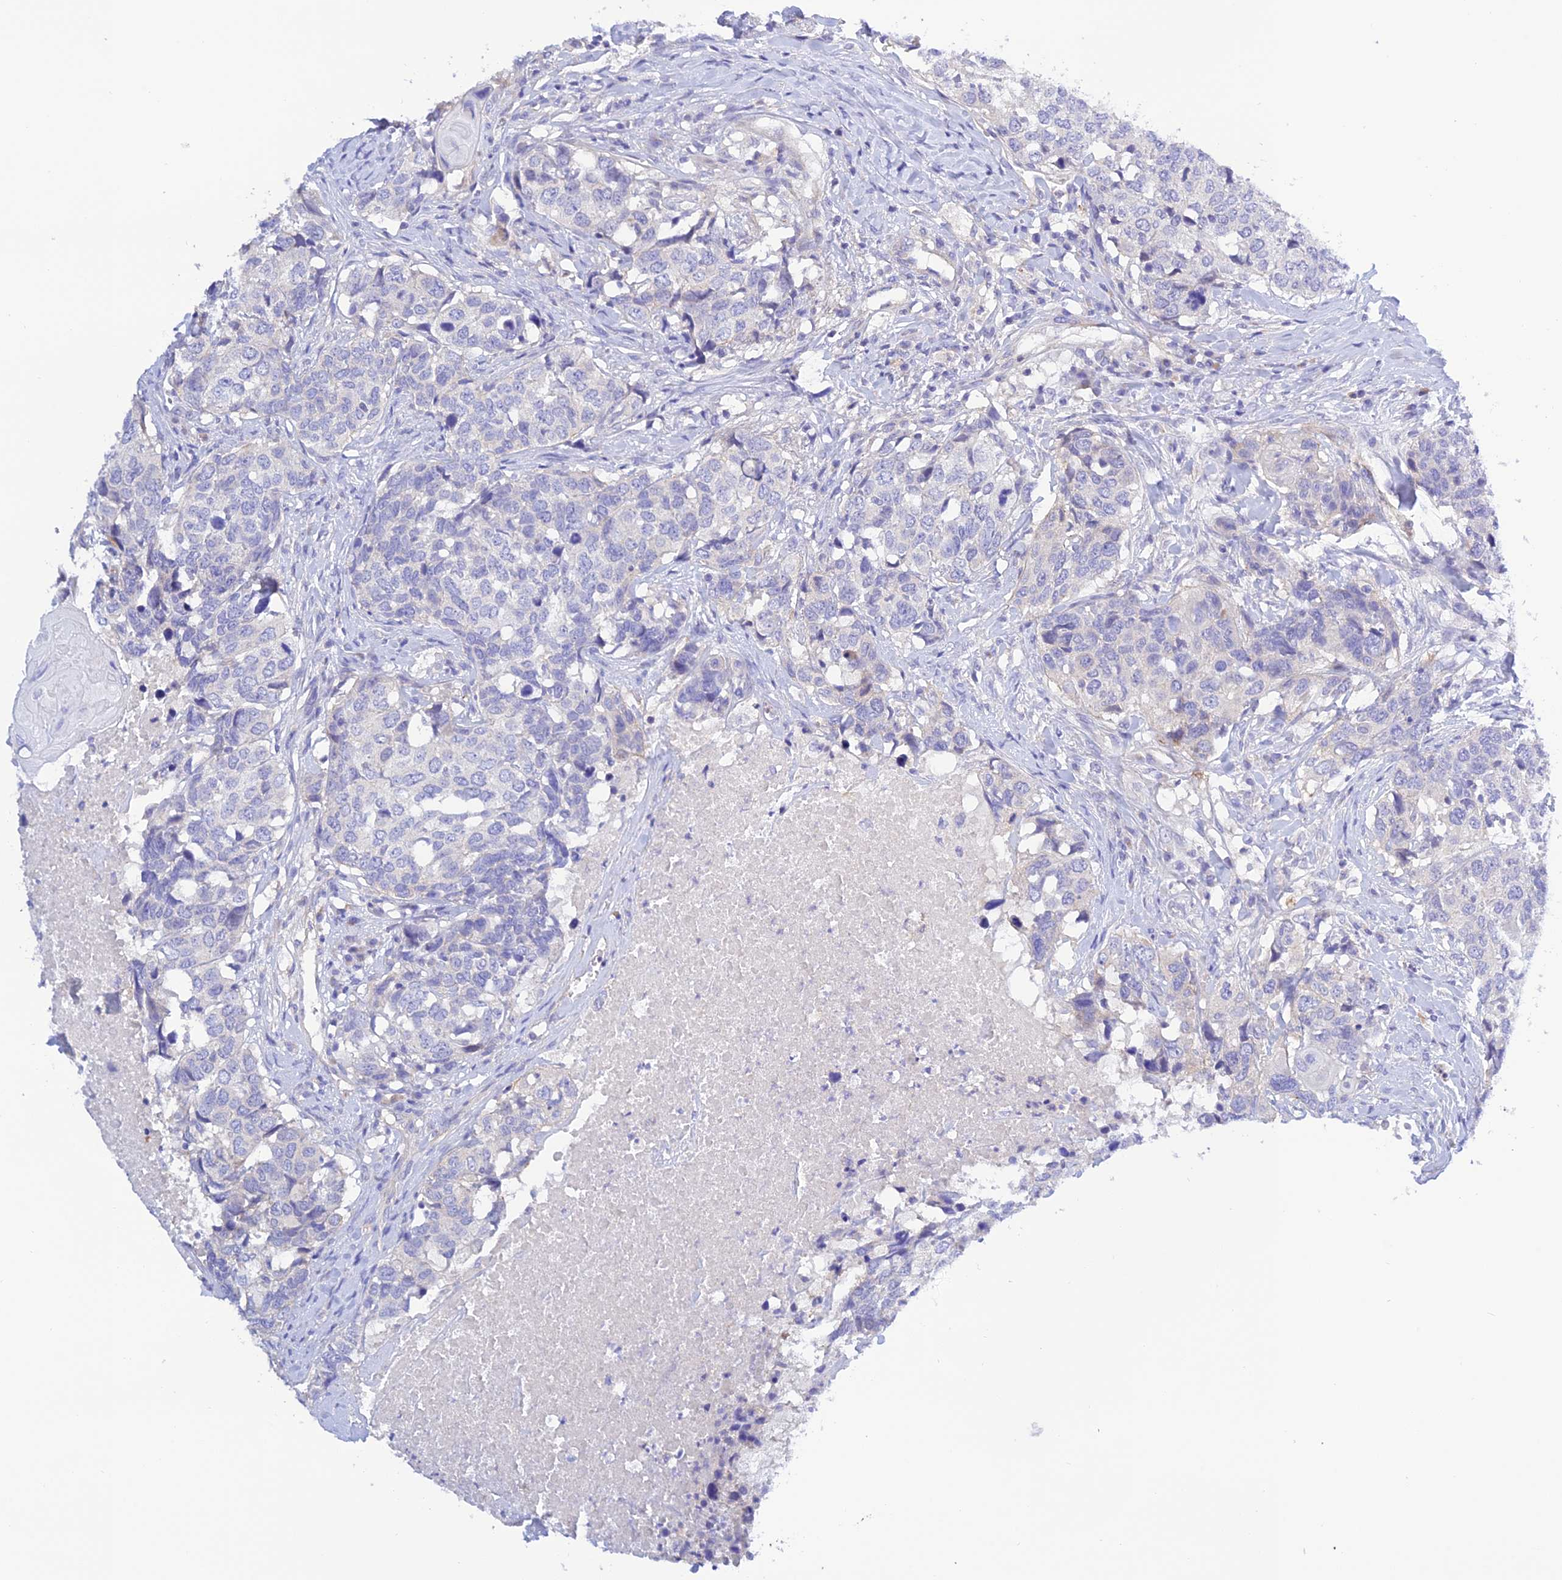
{"staining": {"intensity": "negative", "quantity": "none", "location": "none"}, "tissue": "head and neck cancer", "cell_type": "Tumor cells", "image_type": "cancer", "snomed": [{"axis": "morphology", "description": "Squamous cell carcinoma, NOS"}, {"axis": "topography", "description": "Head-Neck"}], "caption": "The photomicrograph shows no staining of tumor cells in squamous cell carcinoma (head and neck). Brightfield microscopy of IHC stained with DAB (3,3'-diaminobenzidine) (brown) and hematoxylin (blue), captured at high magnification.", "gene": "ZDHHC16", "patient": {"sex": "male", "age": 66}}